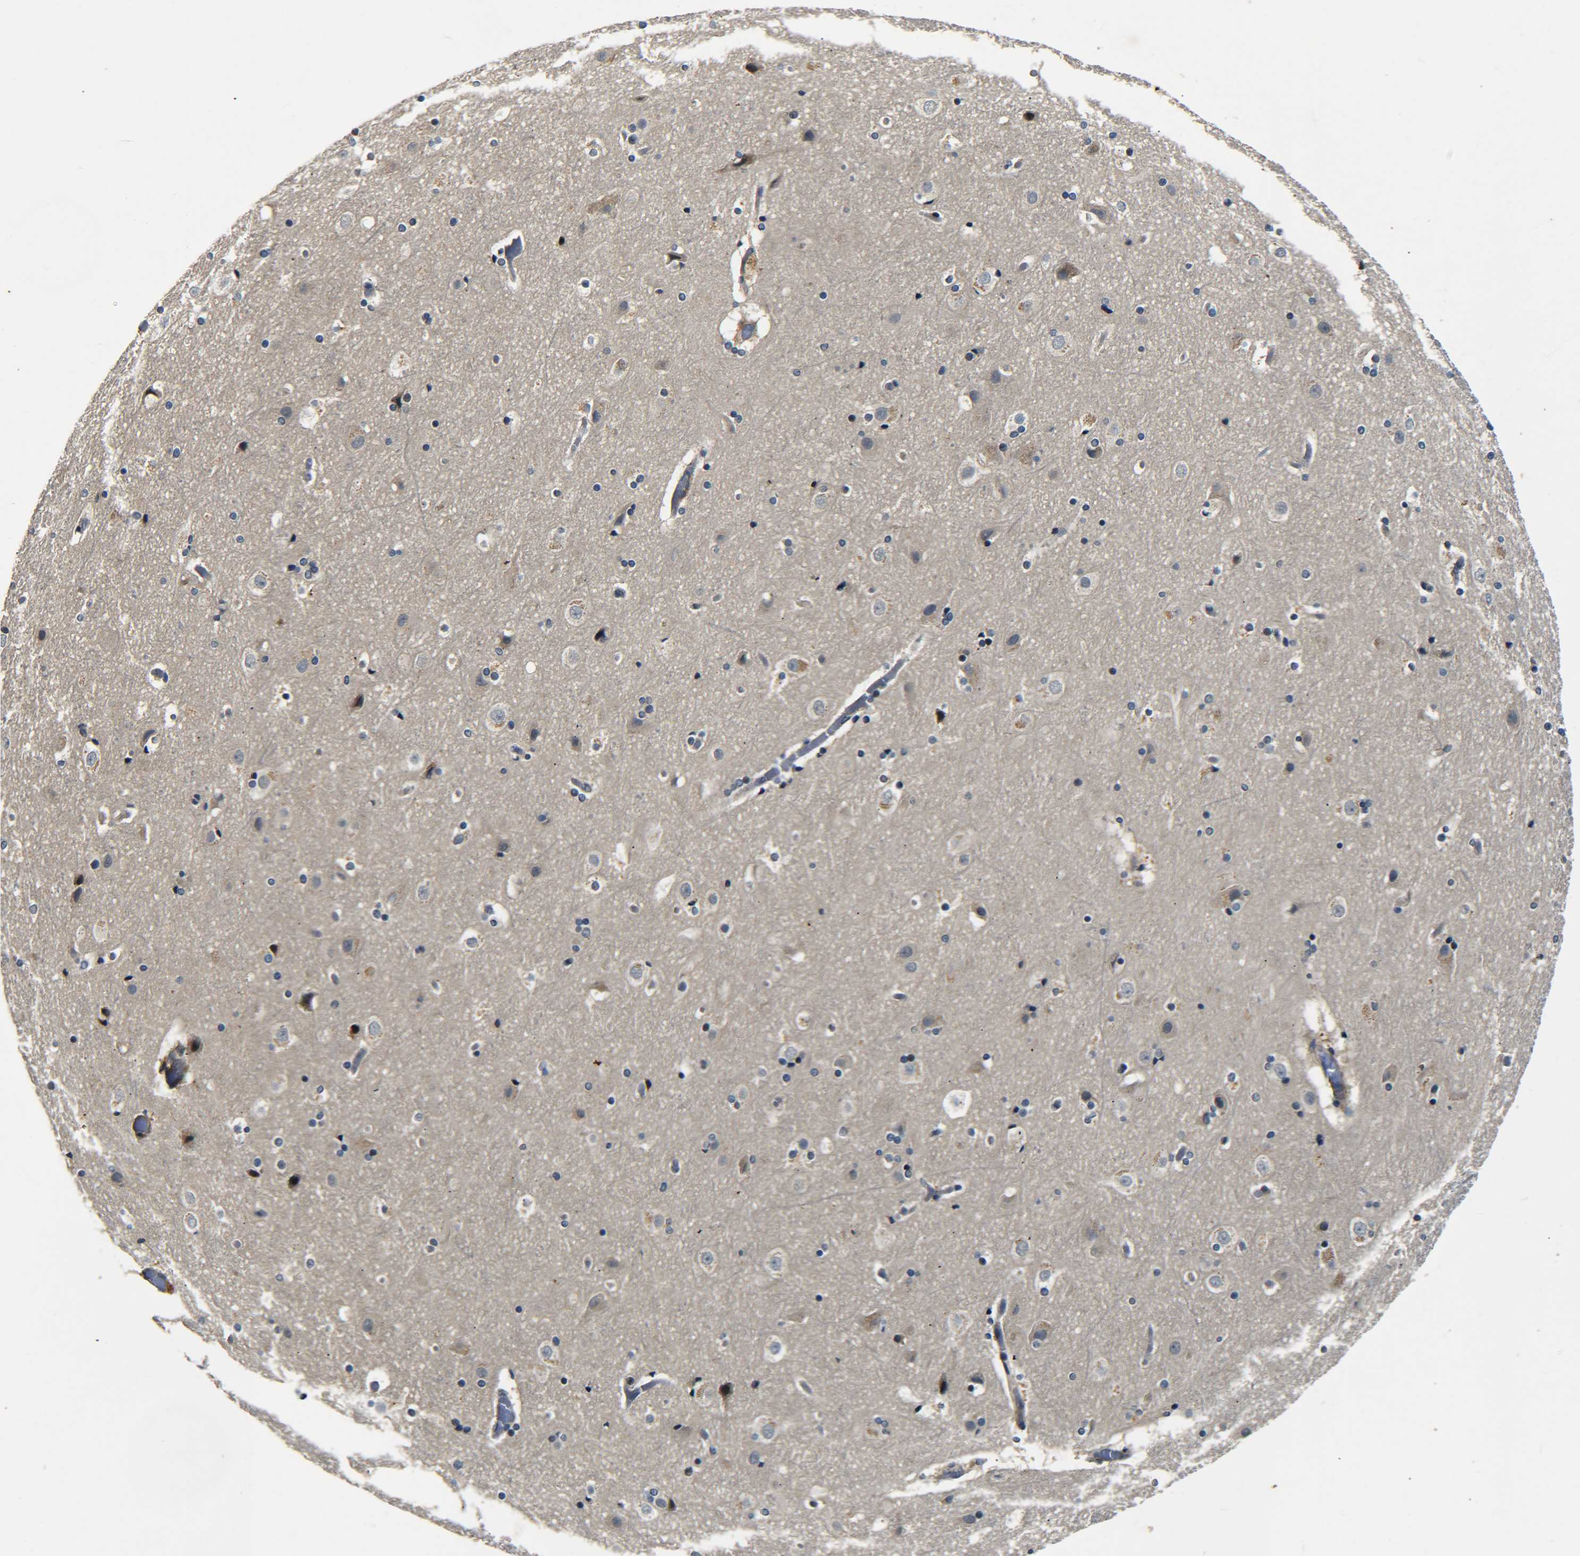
{"staining": {"intensity": "weak", "quantity": "25%-75%", "location": "cytoplasmic/membranous"}, "tissue": "cerebral cortex", "cell_type": "Endothelial cells", "image_type": "normal", "snomed": [{"axis": "morphology", "description": "Normal tissue, NOS"}, {"axis": "topography", "description": "Cerebral cortex"}], "caption": "Brown immunohistochemical staining in unremarkable human cerebral cortex displays weak cytoplasmic/membranous positivity in about 25%-75% of endothelial cells. The staining is performed using DAB (3,3'-diaminobenzidine) brown chromogen to label protein expression. The nuclei are counter-stained blue using hematoxylin.", "gene": "MEIS1", "patient": {"sex": "male", "age": 57}}